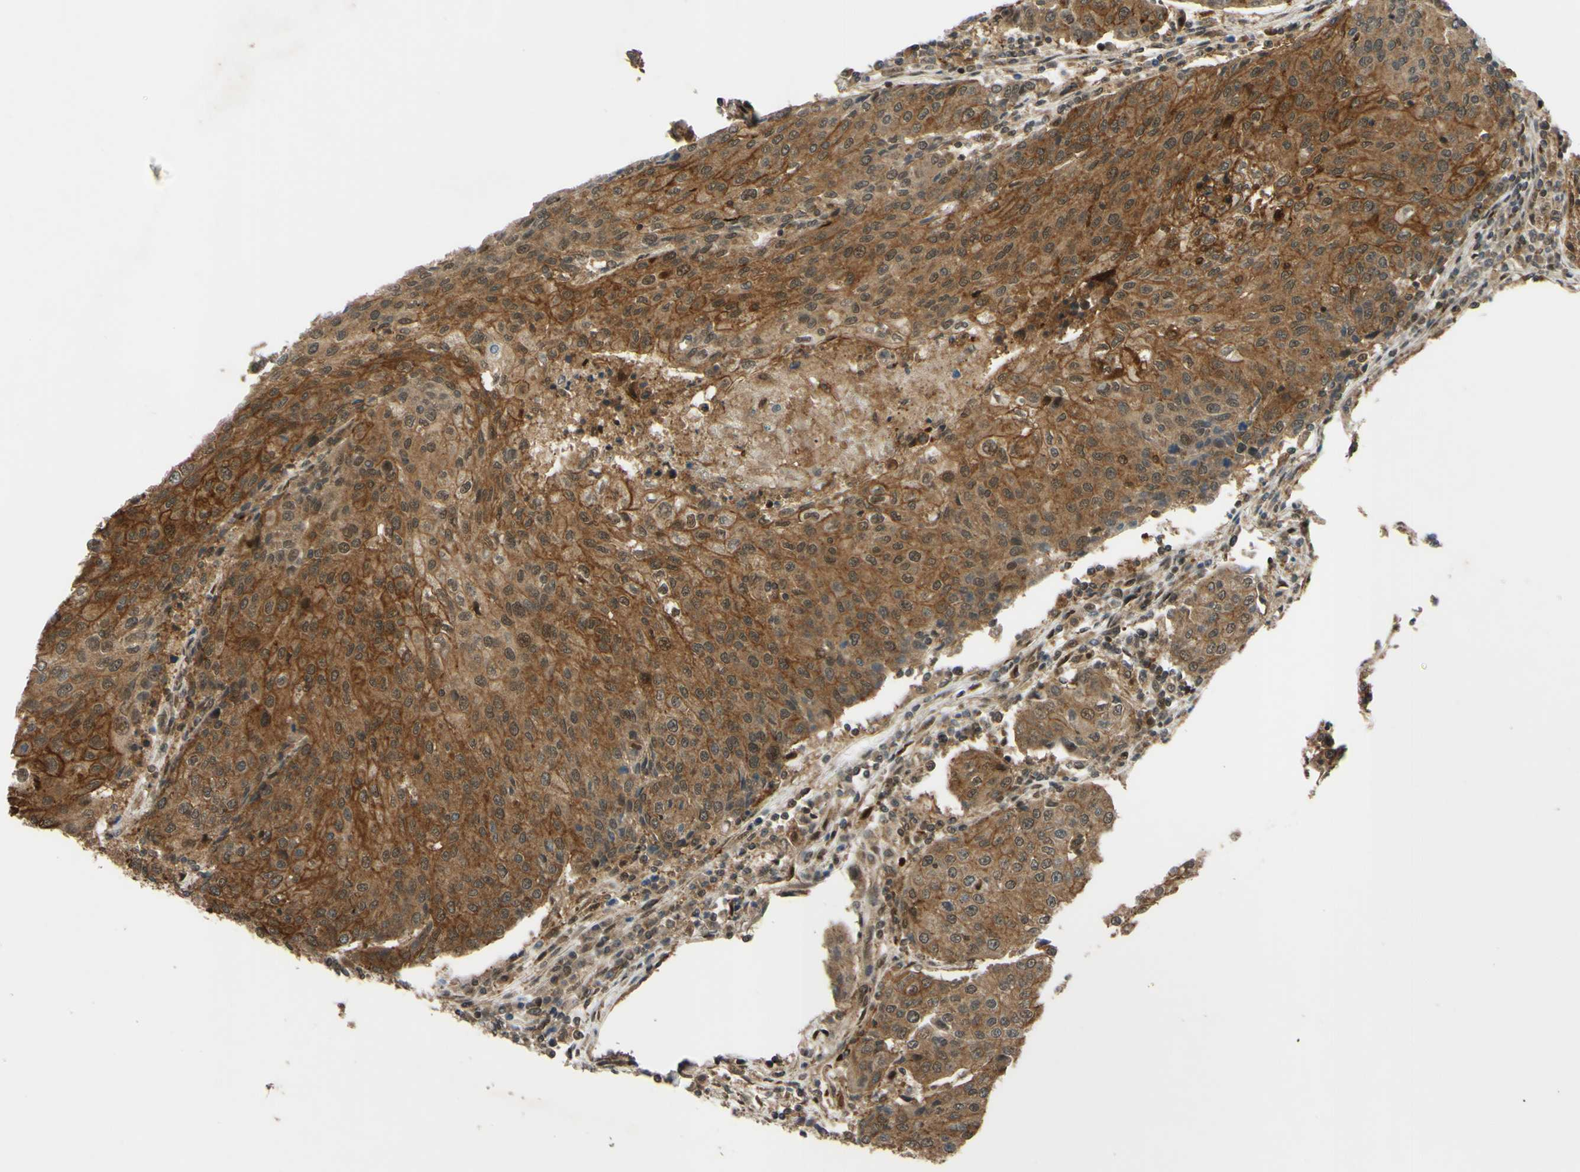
{"staining": {"intensity": "moderate", "quantity": ">75%", "location": "cytoplasmic/membranous,nuclear"}, "tissue": "urothelial cancer", "cell_type": "Tumor cells", "image_type": "cancer", "snomed": [{"axis": "morphology", "description": "Urothelial carcinoma, High grade"}, {"axis": "topography", "description": "Urinary bladder"}], "caption": "A high-resolution photomicrograph shows immunohistochemistry (IHC) staining of high-grade urothelial carcinoma, which displays moderate cytoplasmic/membranous and nuclear expression in about >75% of tumor cells. (brown staining indicates protein expression, while blue staining denotes nuclei).", "gene": "ABCC8", "patient": {"sex": "female", "age": 85}}